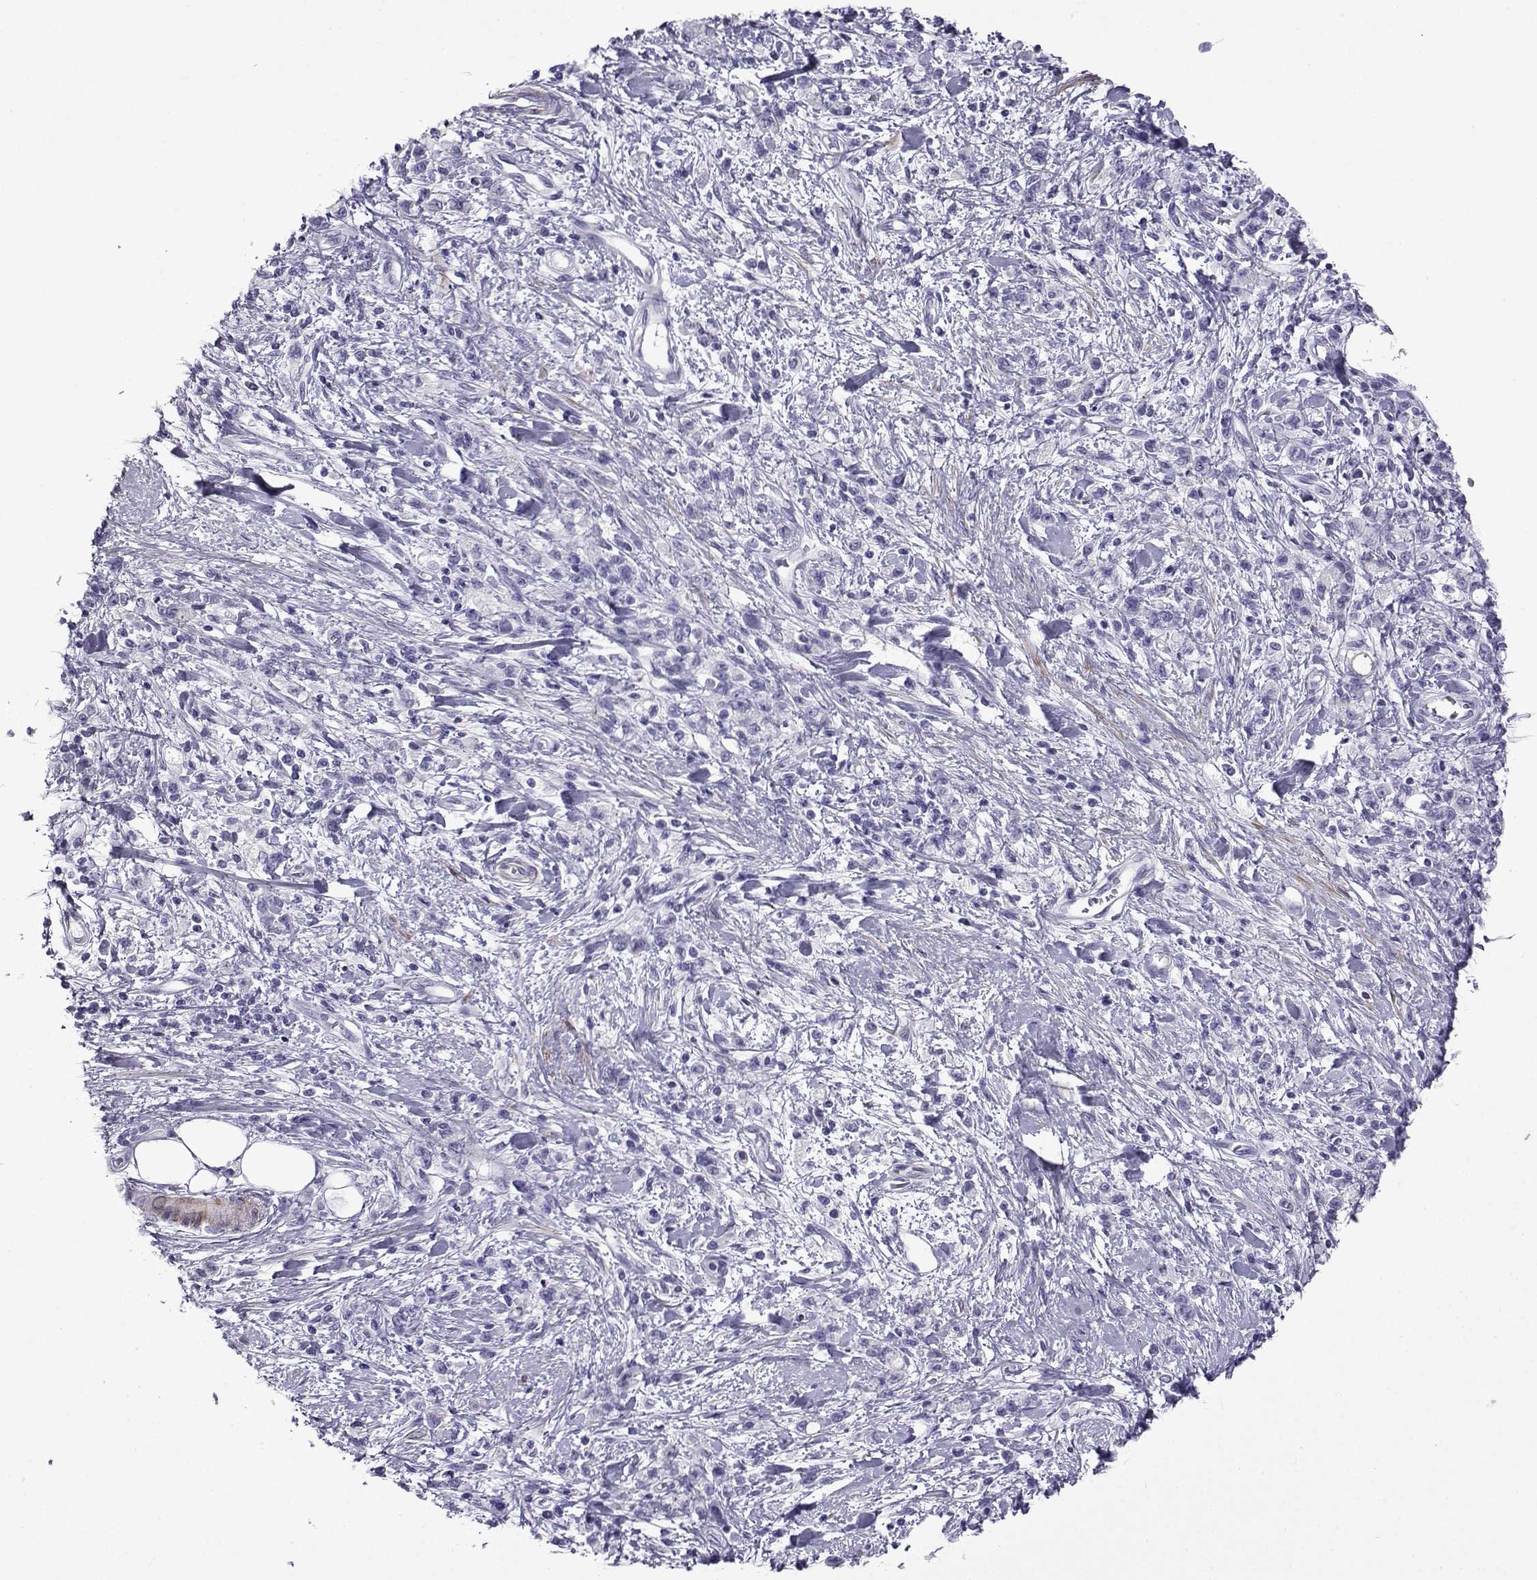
{"staining": {"intensity": "negative", "quantity": "none", "location": "none"}, "tissue": "stomach cancer", "cell_type": "Tumor cells", "image_type": "cancer", "snomed": [{"axis": "morphology", "description": "Adenocarcinoma, NOS"}, {"axis": "topography", "description": "Stomach"}], "caption": "A histopathology image of stomach adenocarcinoma stained for a protein demonstrates no brown staining in tumor cells. (DAB IHC, high magnification).", "gene": "KCNF1", "patient": {"sex": "male", "age": 77}}